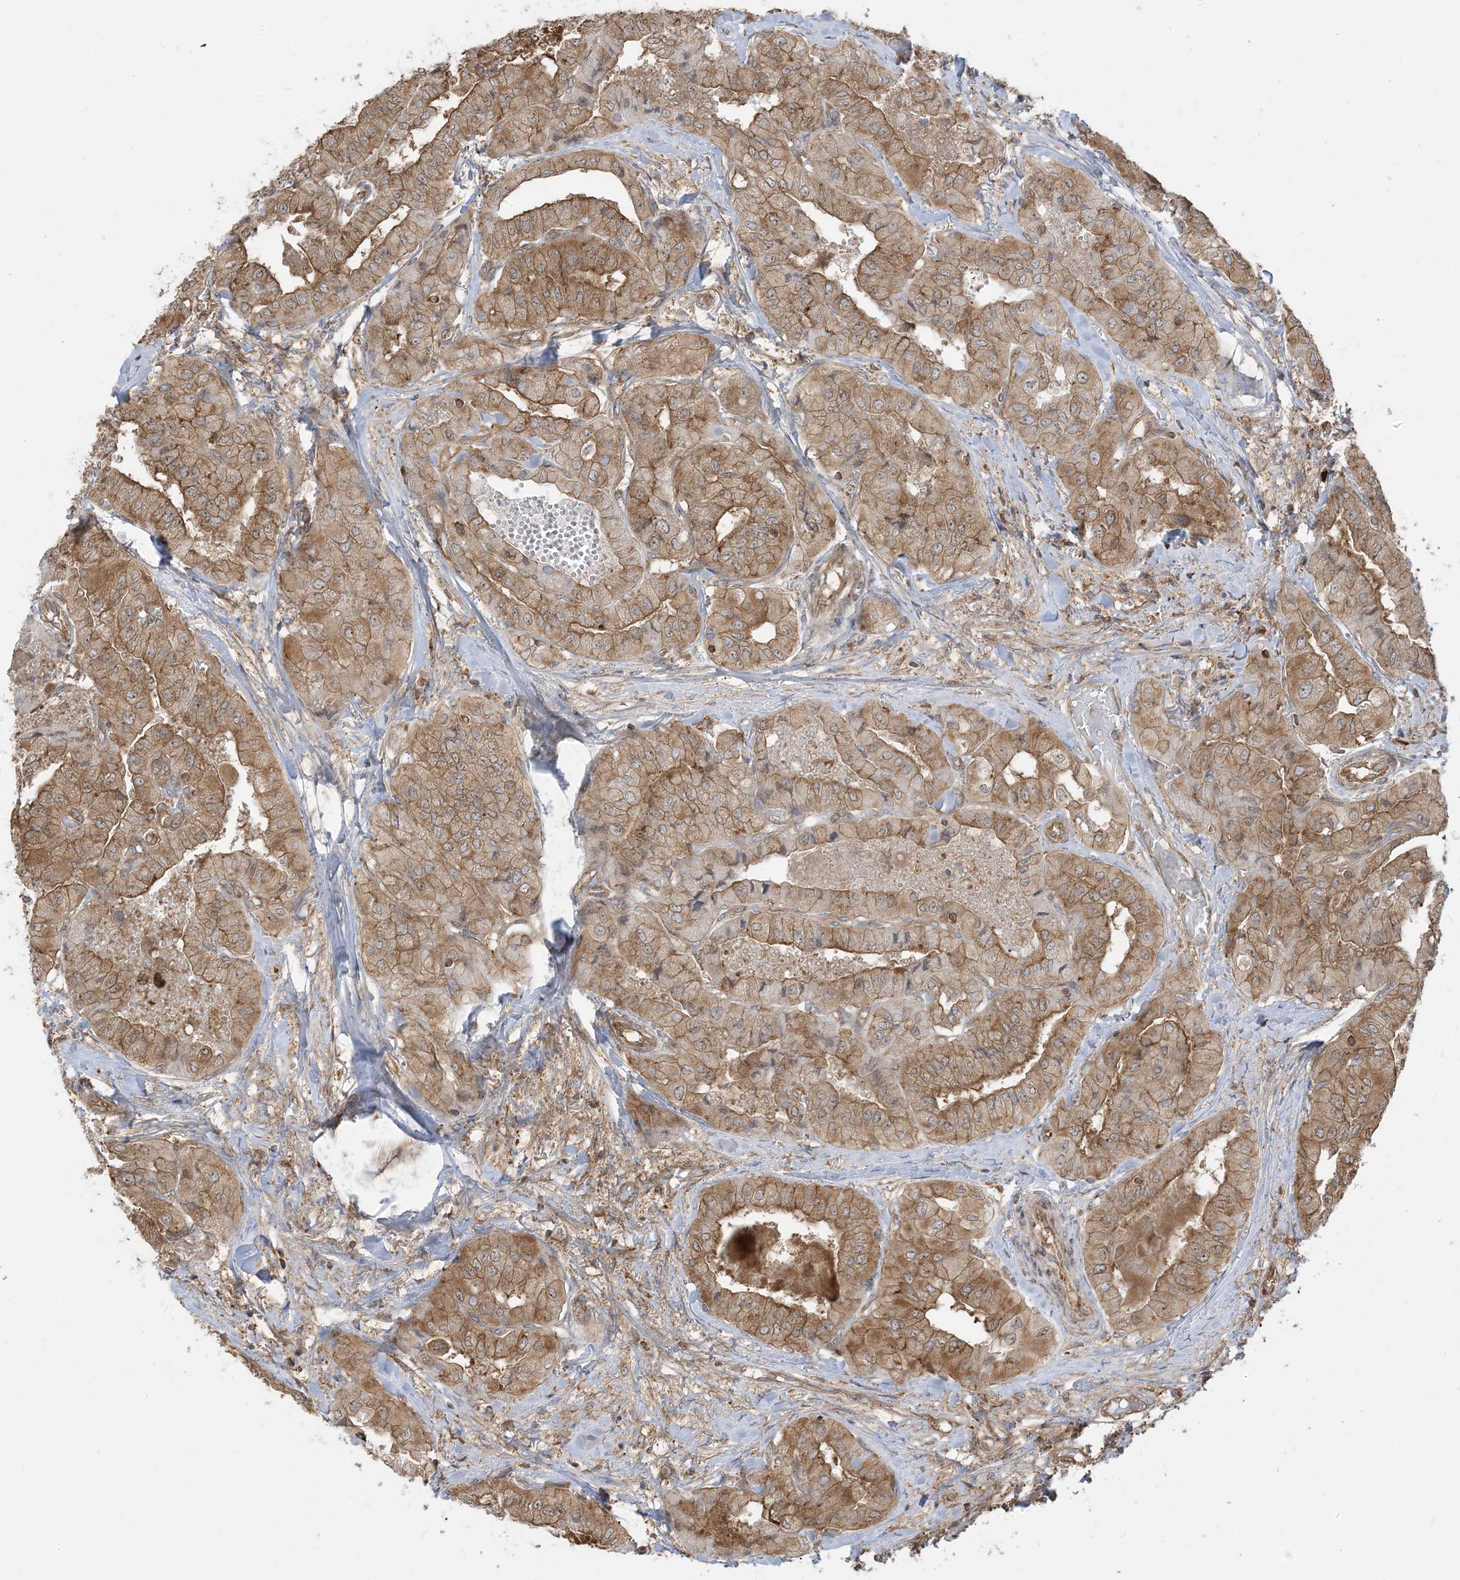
{"staining": {"intensity": "moderate", "quantity": ">75%", "location": "cytoplasmic/membranous,nuclear"}, "tissue": "thyroid cancer", "cell_type": "Tumor cells", "image_type": "cancer", "snomed": [{"axis": "morphology", "description": "Papillary adenocarcinoma, NOS"}, {"axis": "topography", "description": "Thyroid gland"}], "caption": "Tumor cells demonstrate moderate cytoplasmic/membranous and nuclear staining in about >75% of cells in papillary adenocarcinoma (thyroid).", "gene": "SRP72", "patient": {"sex": "female", "age": 59}}